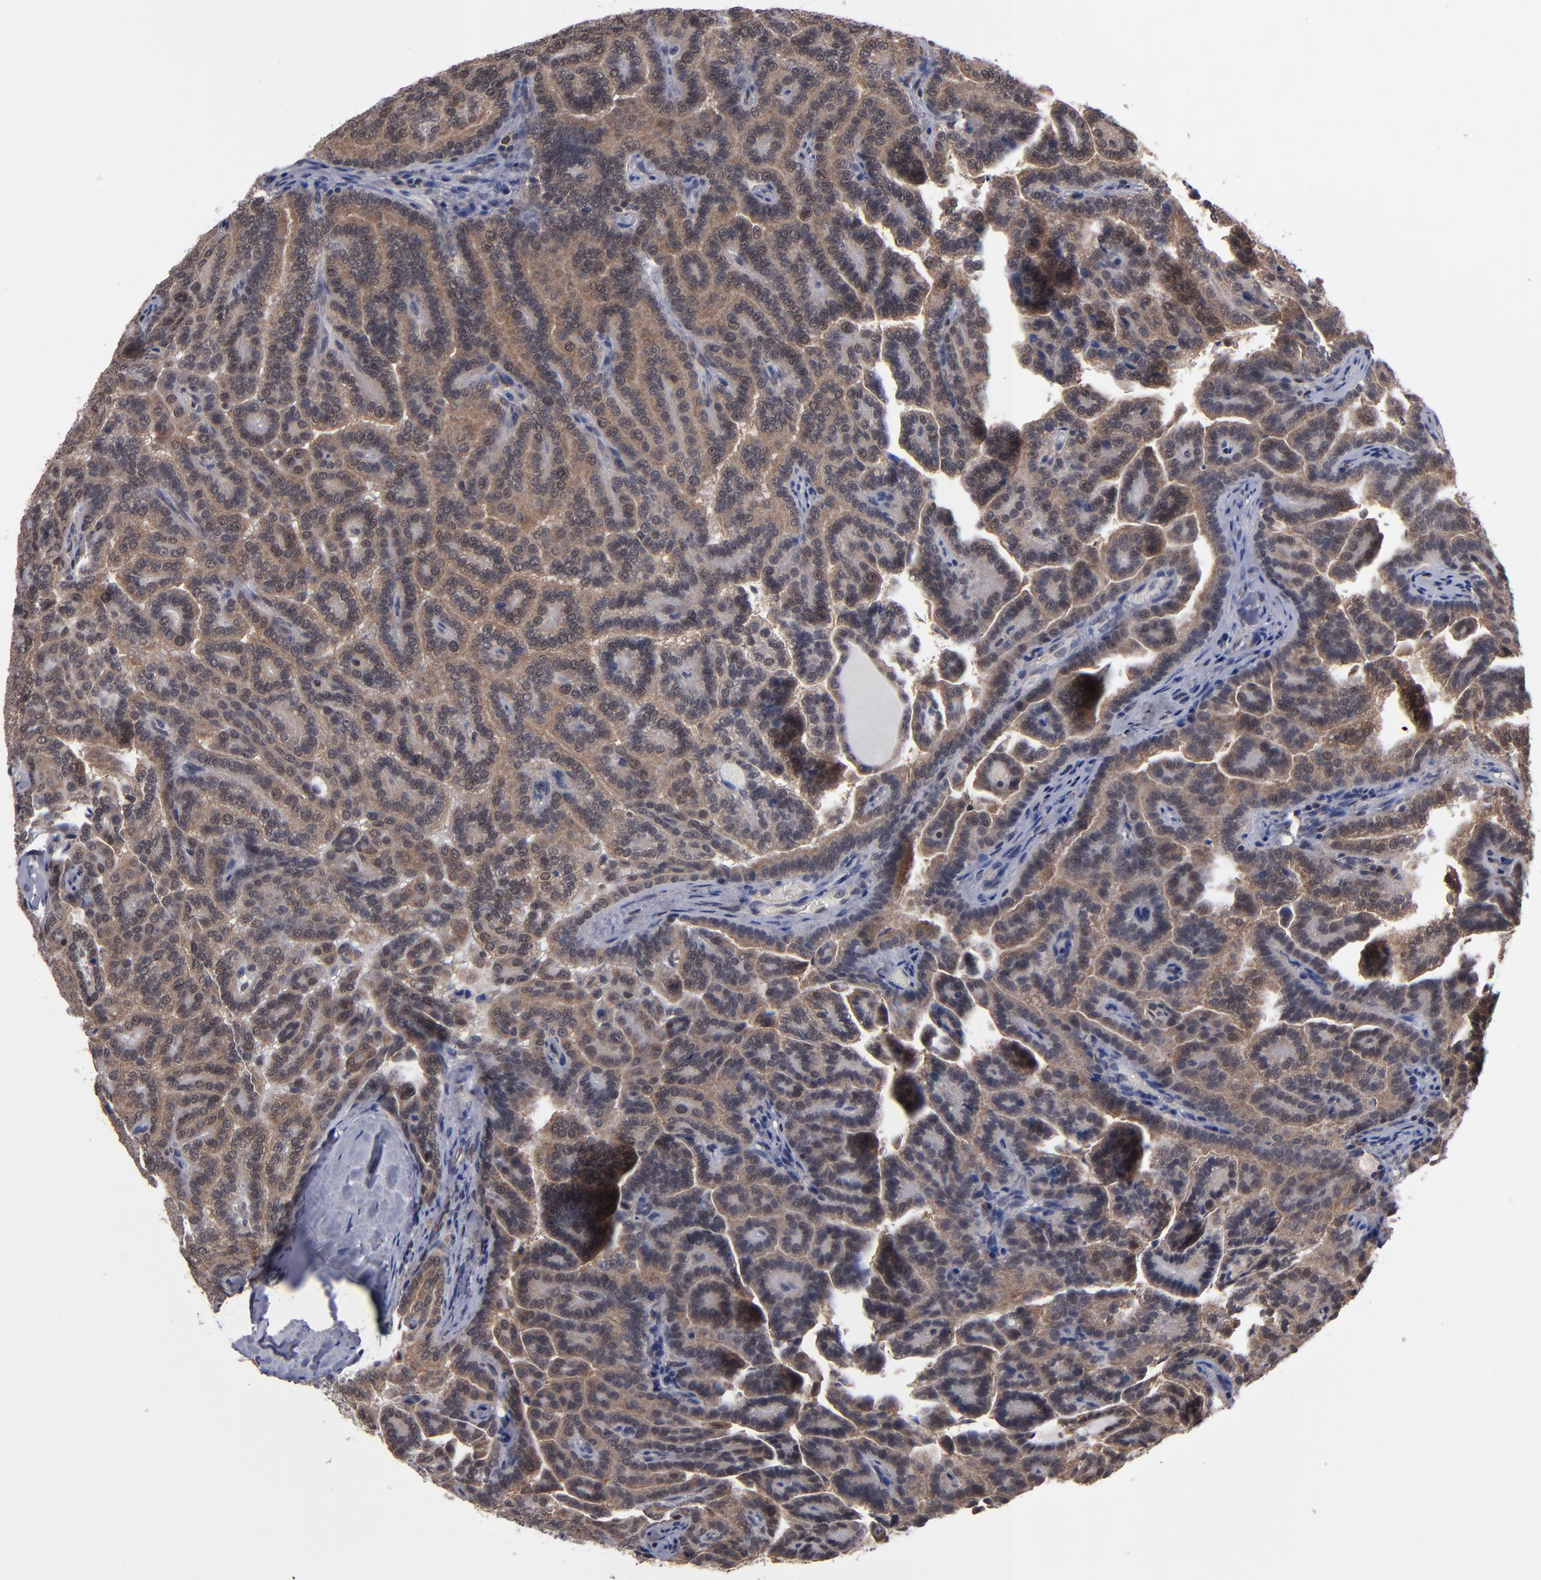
{"staining": {"intensity": "strong", "quantity": ">75%", "location": "cytoplasmic/membranous"}, "tissue": "renal cancer", "cell_type": "Tumor cells", "image_type": "cancer", "snomed": [{"axis": "morphology", "description": "Adenocarcinoma, NOS"}, {"axis": "topography", "description": "Kidney"}], "caption": "Immunohistochemistry (IHC) photomicrograph of adenocarcinoma (renal) stained for a protein (brown), which demonstrates high levels of strong cytoplasmic/membranous expression in approximately >75% of tumor cells.", "gene": "ALG13", "patient": {"sex": "male", "age": 61}}